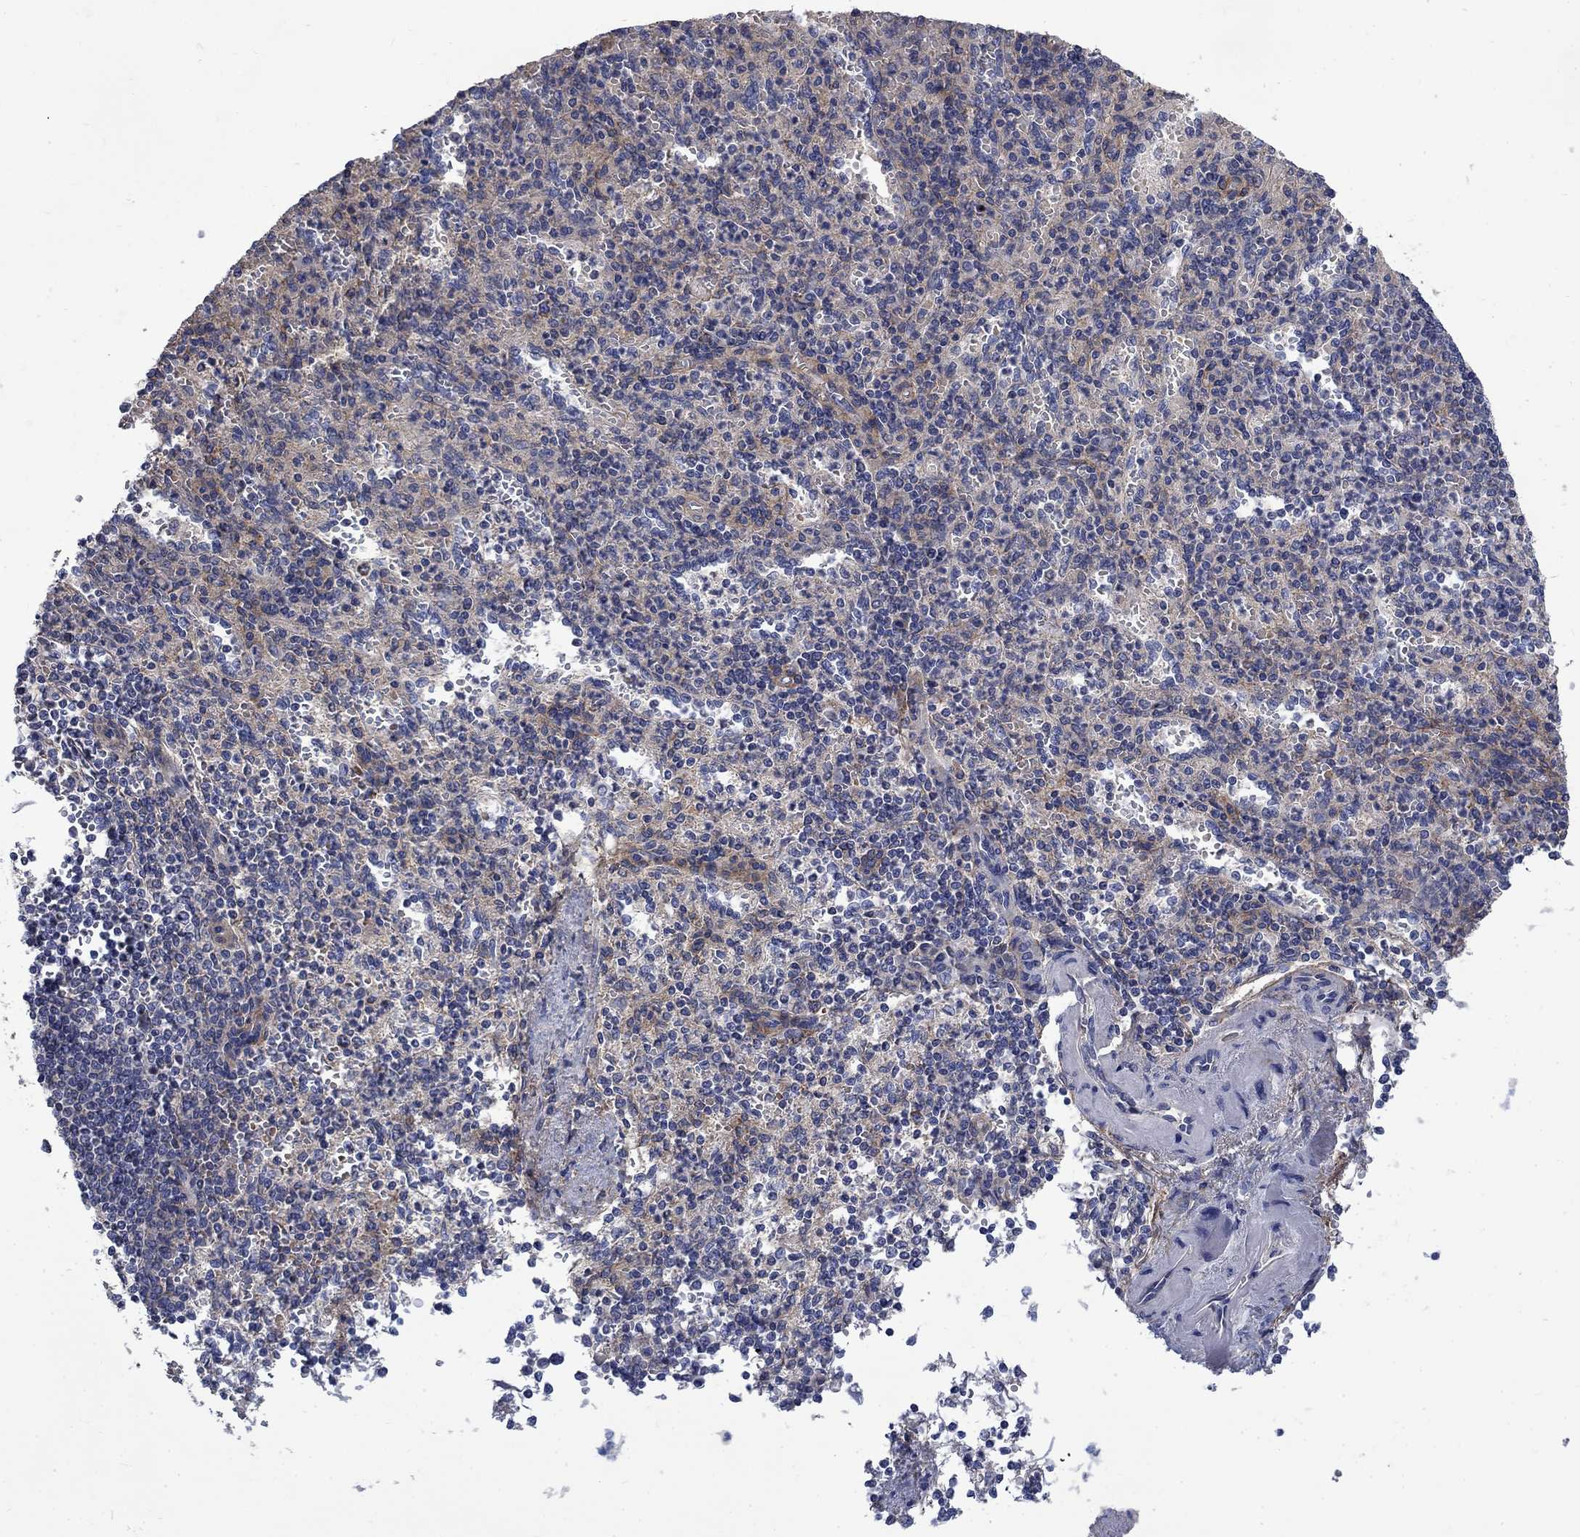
{"staining": {"intensity": "weak", "quantity": "25%-75%", "location": "cytoplasmic/membranous"}, "tissue": "spleen", "cell_type": "Cells in red pulp", "image_type": "normal", "snomed": [{"axis": "morphology", "description": "Normal tissue, NOS"}, {"axis": "topography", "description": "Spleen"}], "caption": "Weak cytoplasmic/membranous staining is present in approximately 25%-75% of cells in red pulp in normal spleen. Using DAB (3,3'-diaminobenzidine) (brown) and hematoxylin (blue) stains, captured at high magnification using brightfield microscopy.", "gene": "HSPA12A", "patient": {"sex": "female", "age": 74}}